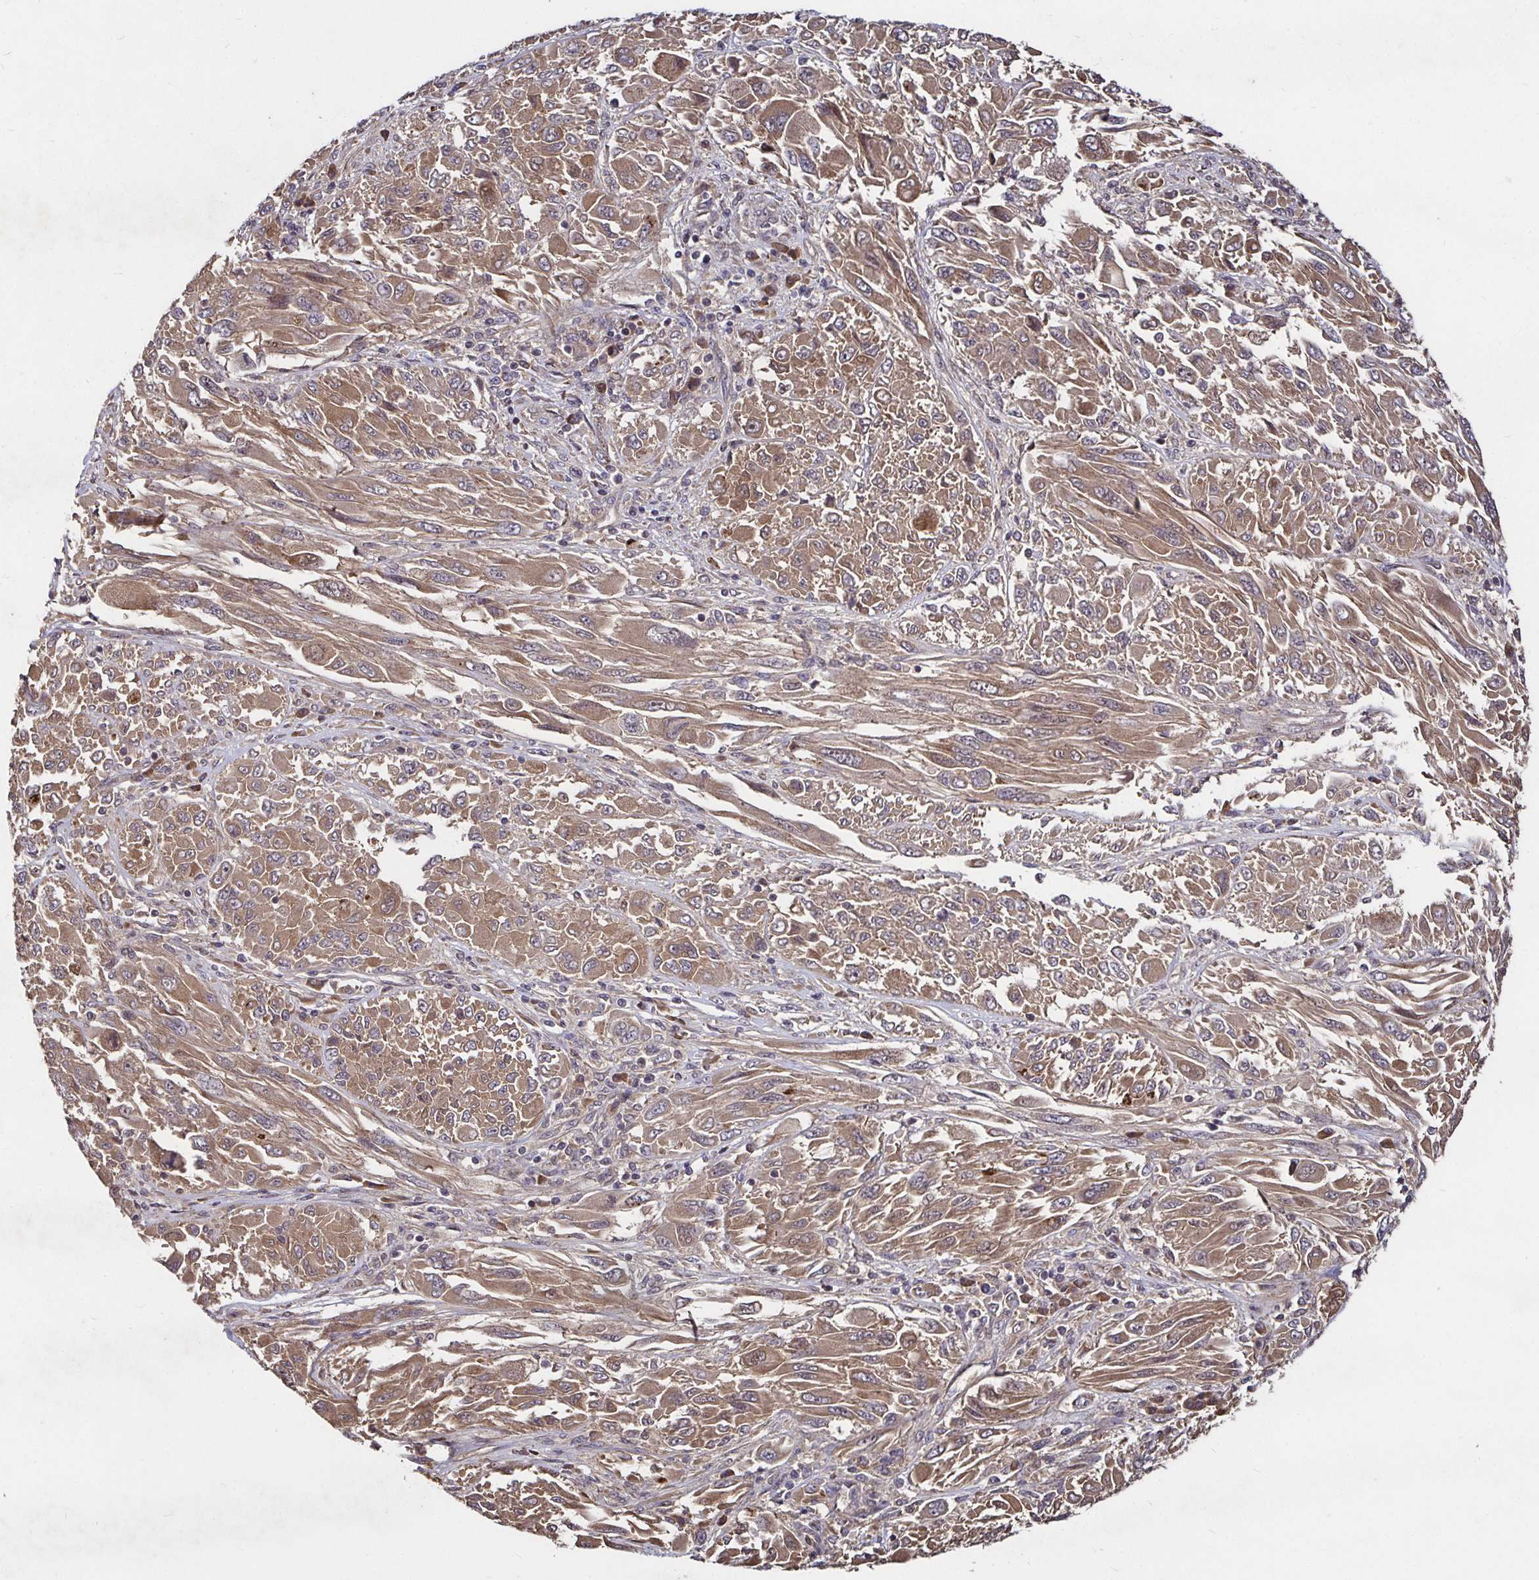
{"staining": {"intensity": "moderate", "quantity": ">75%", "location": "cytoplasmic/membranous"}, "tissue": "melanoma", "cell_type": "Tumor cells", "image_type": "cancer", "snomed": [{"axis": "morphology", "description": "Malignant melanoma, NOS"}, {"axis": "topography", "description": "Skin"}], "caption": "The image demonstrates staining of melanoma, revealing moderate cytoplasmic/membranous protein staining (brown color) within tumor cells.", "gene": "SMYD3", "patient": {"sex": "female", "age": 91}}